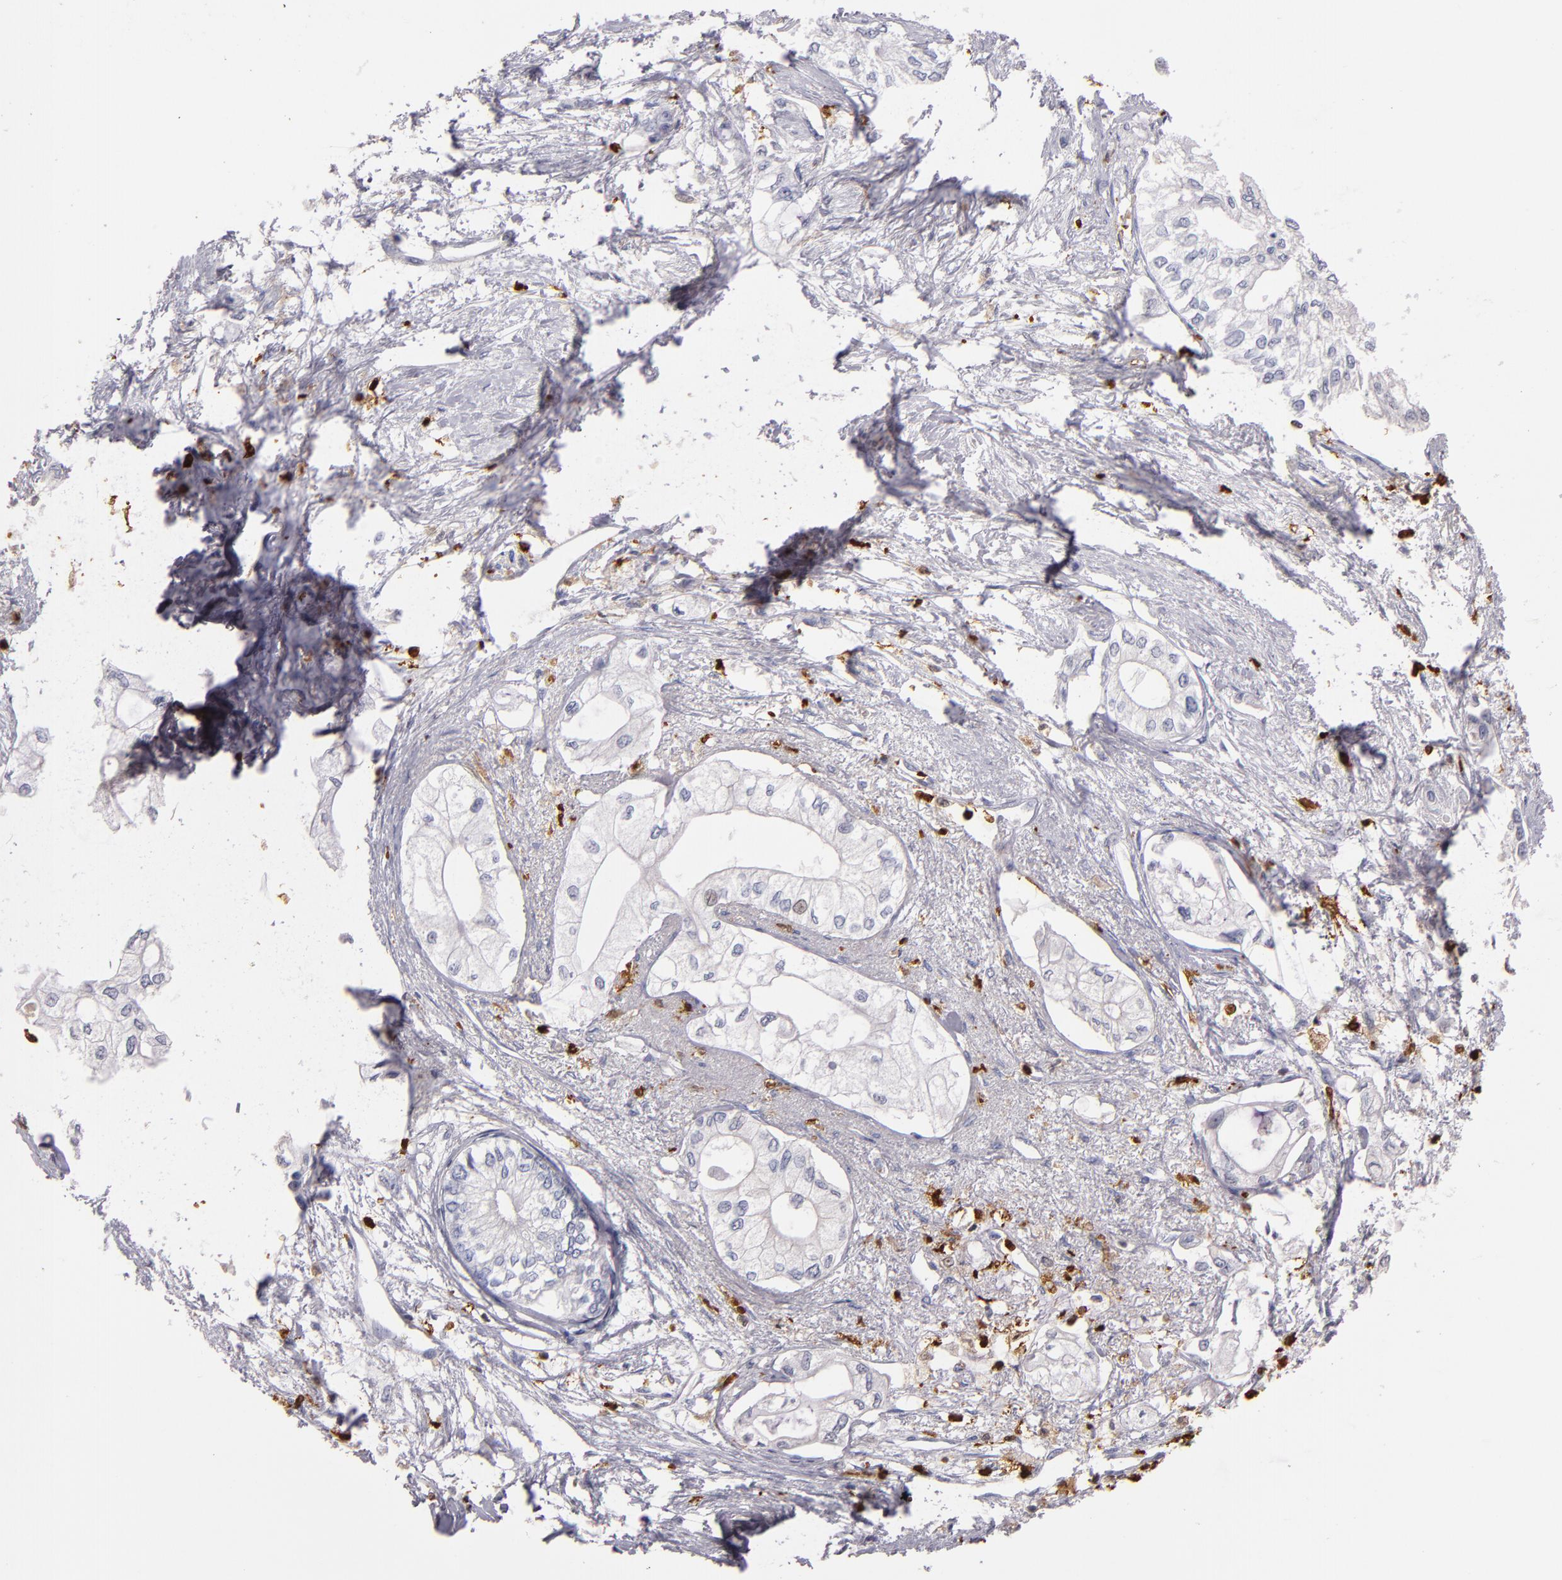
{"staining": {"intensity": "negative", "quantity": "none", "location": "none"}, "tissue": "pancreatic cancer", "cell_type": "Tumor cells", "image_type": "cancer", "snomed": [{"axis": "morphology", "description": "Adenocarcinoma, NOS"}, {"axis": "topography", "description": "Pancreas"}], "caption": "A high-resolution histopathology image shows immunohistochemistry staining of pancreatic cancer, which reveals no significant expression in tumor cells.", "gene": "WAS", "patient": {"sex": "male", "age": 79}}